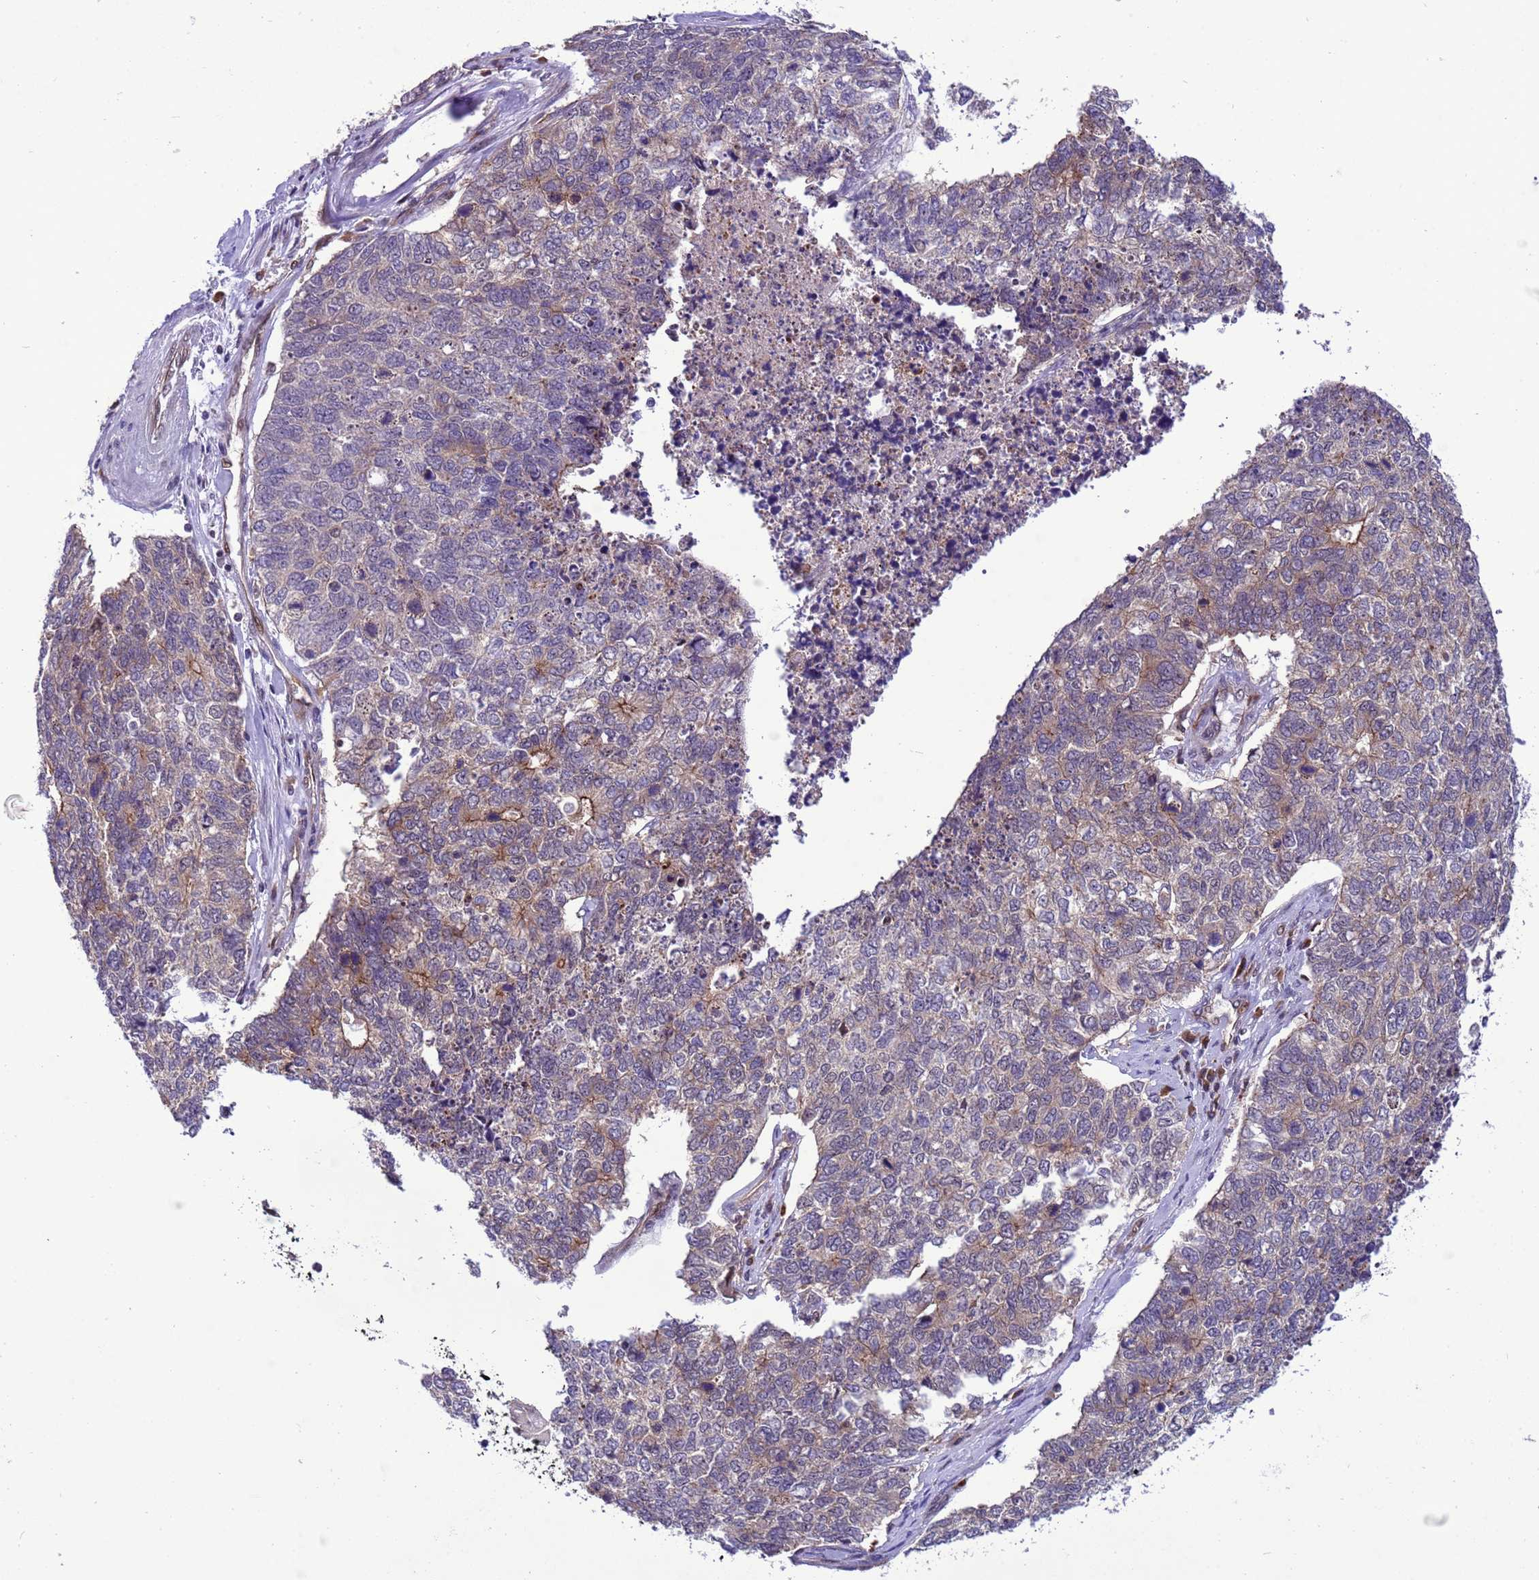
{"staining": {"intensity": "moderate", "quantity": "<25%", "location": "cytoplasmic/membranous"}, "tissue": "cervical cancer", "cell_type": "Tumor cells", "image_type": "cancer", "snomed": [{"axis": "morphology", "description": "Squamous cell carcinoma, NOS"}, {"axis": "topography", "description": "Cervix"}], "caption": "Squamous cell carcinoma (cervical) stained with IHC exhibits moderate cytoplasmic/membranous staining in approximately <25% of tumor cells. The staining is performed using DAB brown chromogen to label protein expression. The nuclei are counter-stained blue using hematoxylin.", "gene": "RASD1", "patient": {"sex": "female", "age": 63}}